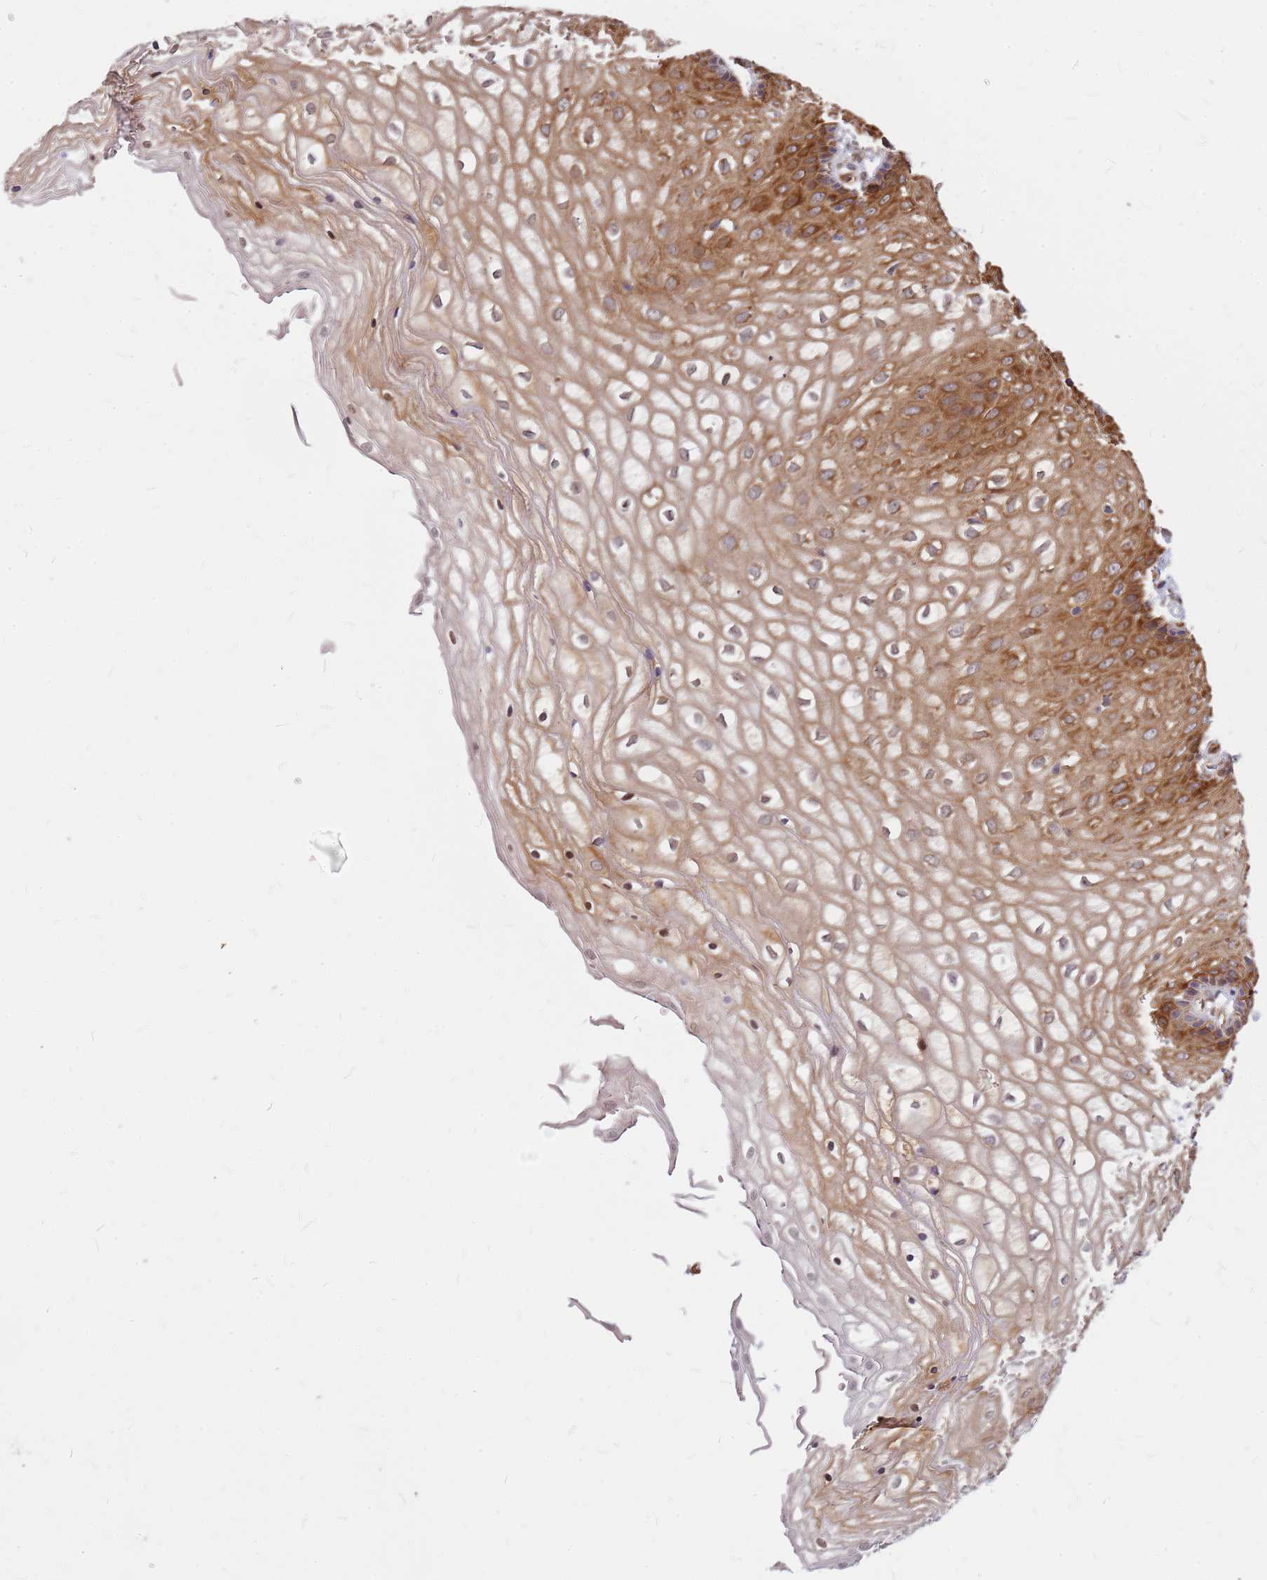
{"staining": {"intensity": "strong", "quantity": "25%-75%", "location": "cytoplasmic/membranous"}, "tissue": "vagina", "cell_type": "Squamous epithelial cells", "image_type": "normal", "snomed": [{"axis": "morphology", "description": "Normal tissue, NOS"}, {"axis": "topography", "description": "Vagina"}], "caption": "Immunohistochemistry (IHC) histopathology image of benign vagina: human vagina stained using immunohistochemistry (IHC) reveals high levels of strong protein expression localized specifically in the cytoplasmic/membranous of squamous epithelial cells, appearing as a cytoplasmic/membranous brown color.", "gene": "HDX", "patient": {"sex": "female", "age": 34}}